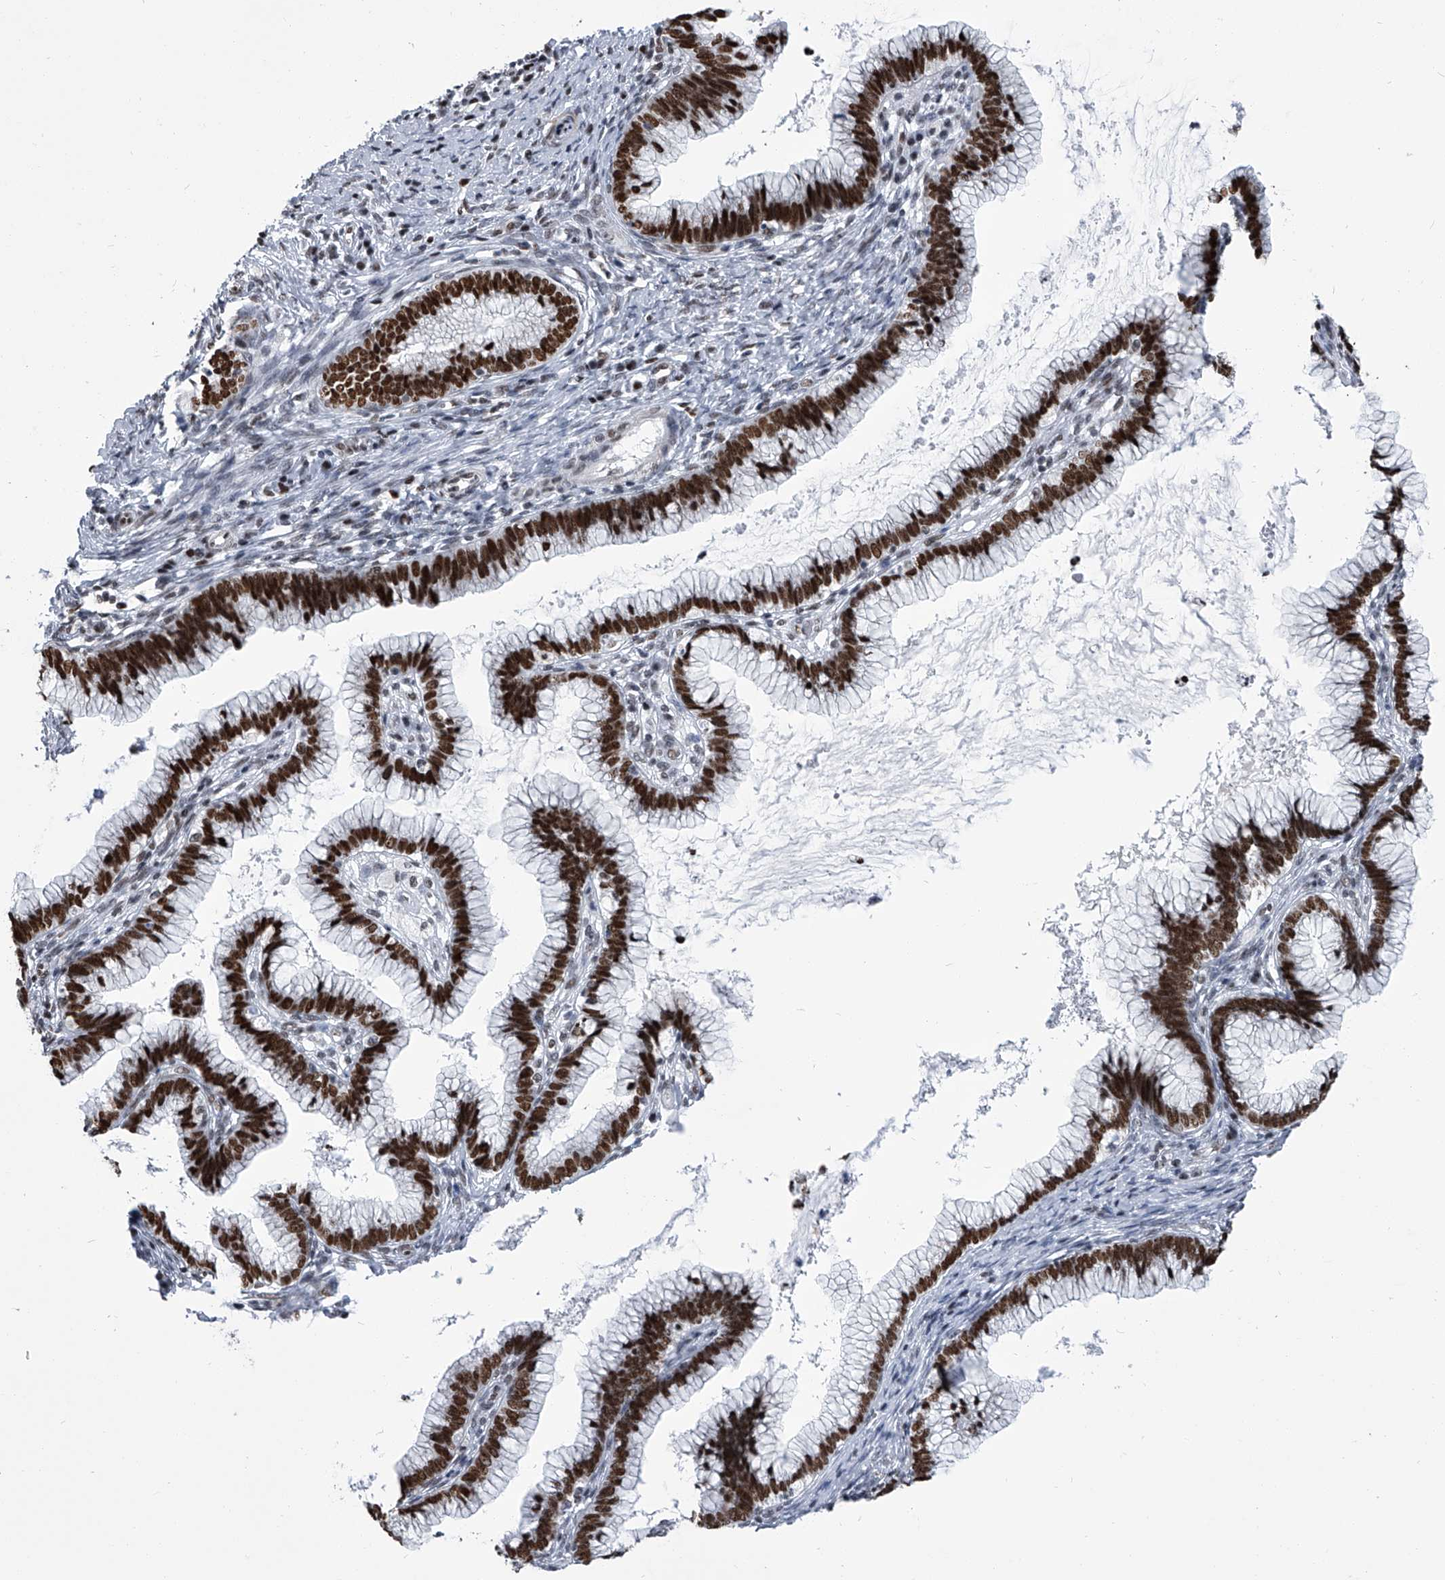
{"staining": {"intensity": "strong", "quantity": ">75%", "location": "nuclear"}, "tissue": "cervical cancer", "cell_type": "Tumor cells", "image_type": "cancer", "snomed": [{"axis": "morphology", "description": "Adenocarcinoma, NOS"}, {"axis": "topography", "description": "Cervix"}], "caption": "Immunohistochemistry (IHC) (DAB) staining of cervical cancer (adenocarcinoma) exhibits strong nuclear protein expression in approximately >75% of tumor cells. Using DAB (3,3'-diaminobenzidine) (brown) and hematoxylin (blue) stains, captured at high magnification using brightfield microscopy.", "gene": "SIM2", "patient": {"sex": "female", "age": 36}}